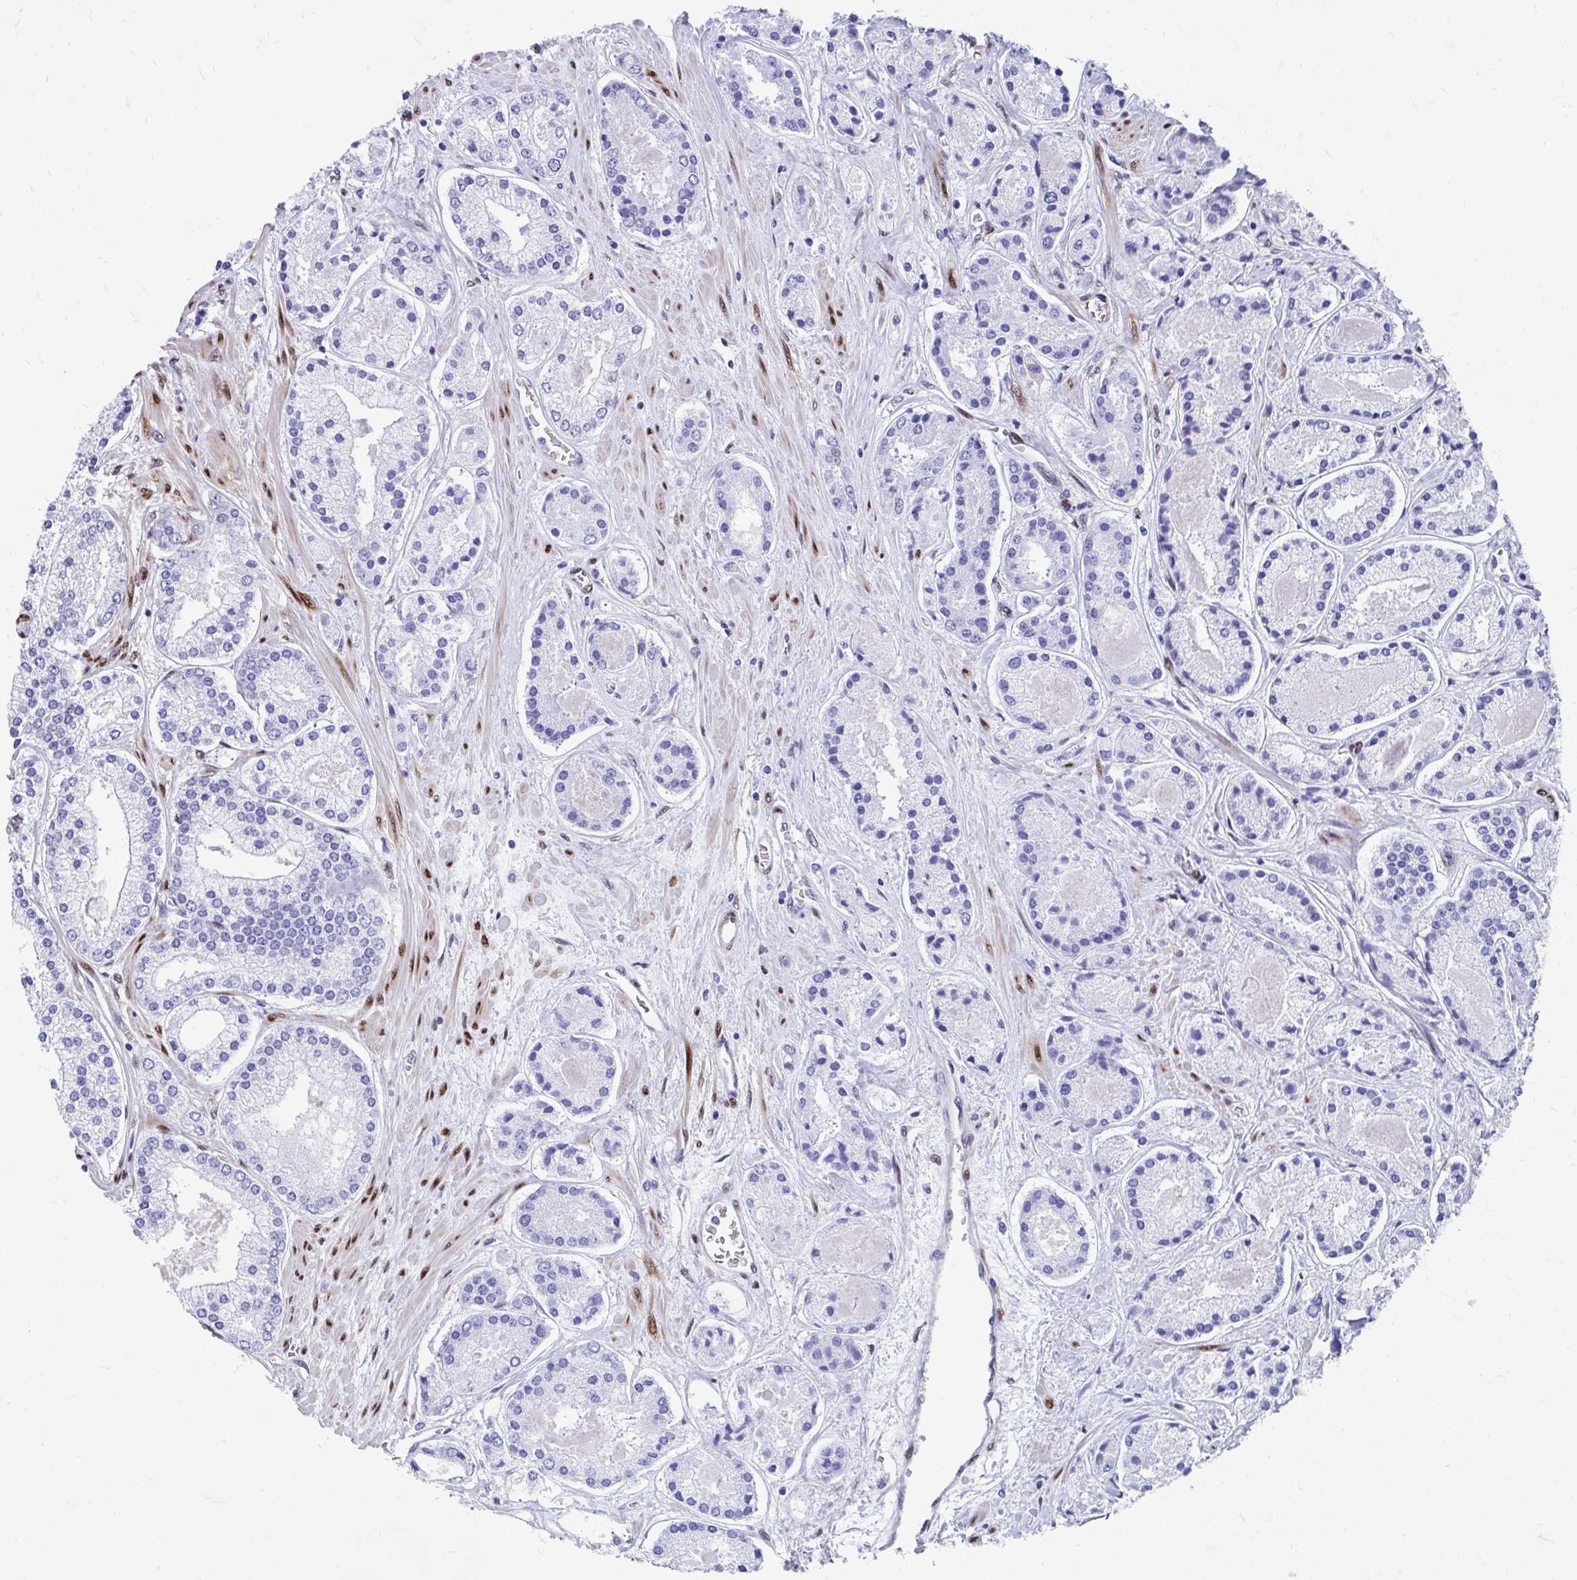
{"staining": {"intensity": "negative", "quantity": "none", "location": "none"}, "tissue": "prostate cancer", "cell_type": "Tumor cells", "image_type": "cancer", "snomed": [{"axis": "morphology", "description": "Adenocarcinoma, High grade"}, {"axis": "topography", "description": "Prostate"}], "caption": "Photomicrograph shows no protein expression in tumor cells of prostate cancer (adenocarcinoma (high-grade)) tissue.", "gene": "RBPMS", "patient": {"sex": "male", "age": 67}}